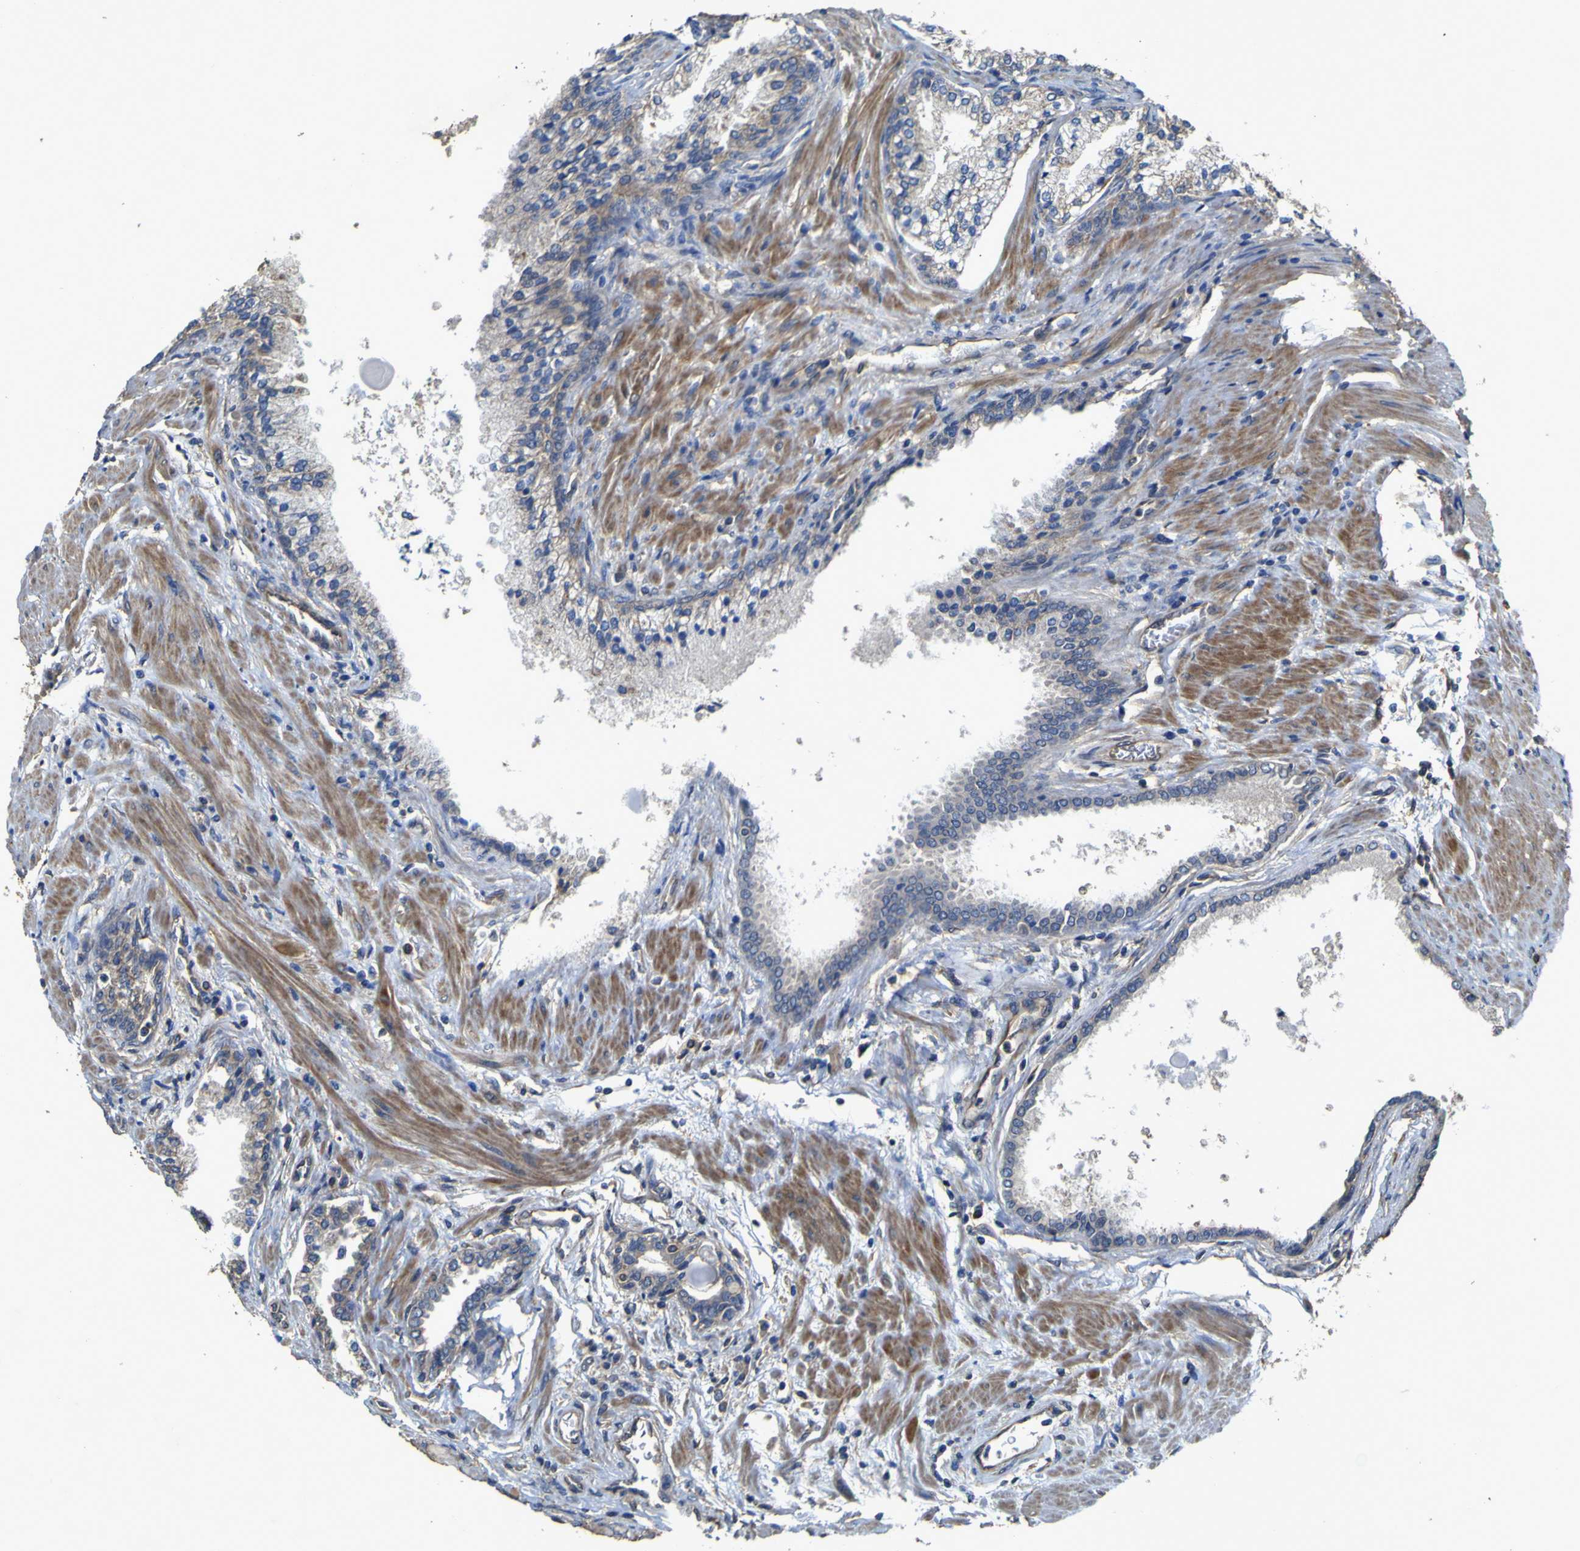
{"staining": {"intensity": "weak", "quantity": "<25%", "location": "cytoplasmic/membranous"}, "tissue": "prostate cancer", "cell_type": "Tumor cells", "image_type": "cancer", "snomed": [{"axis": "morphology", "description": "Adenocarcinoma, High grade"}, {"axis": "topography", "description": "Prostate"}], "caption": "Human prostate adenocarcinoma (high-grade) stained for a protein using immunohistochemistry (IHC) displays no expression in tumor cells.", "gene": "TNFSF15", "patient": {"sex": "male", "age": 58}}